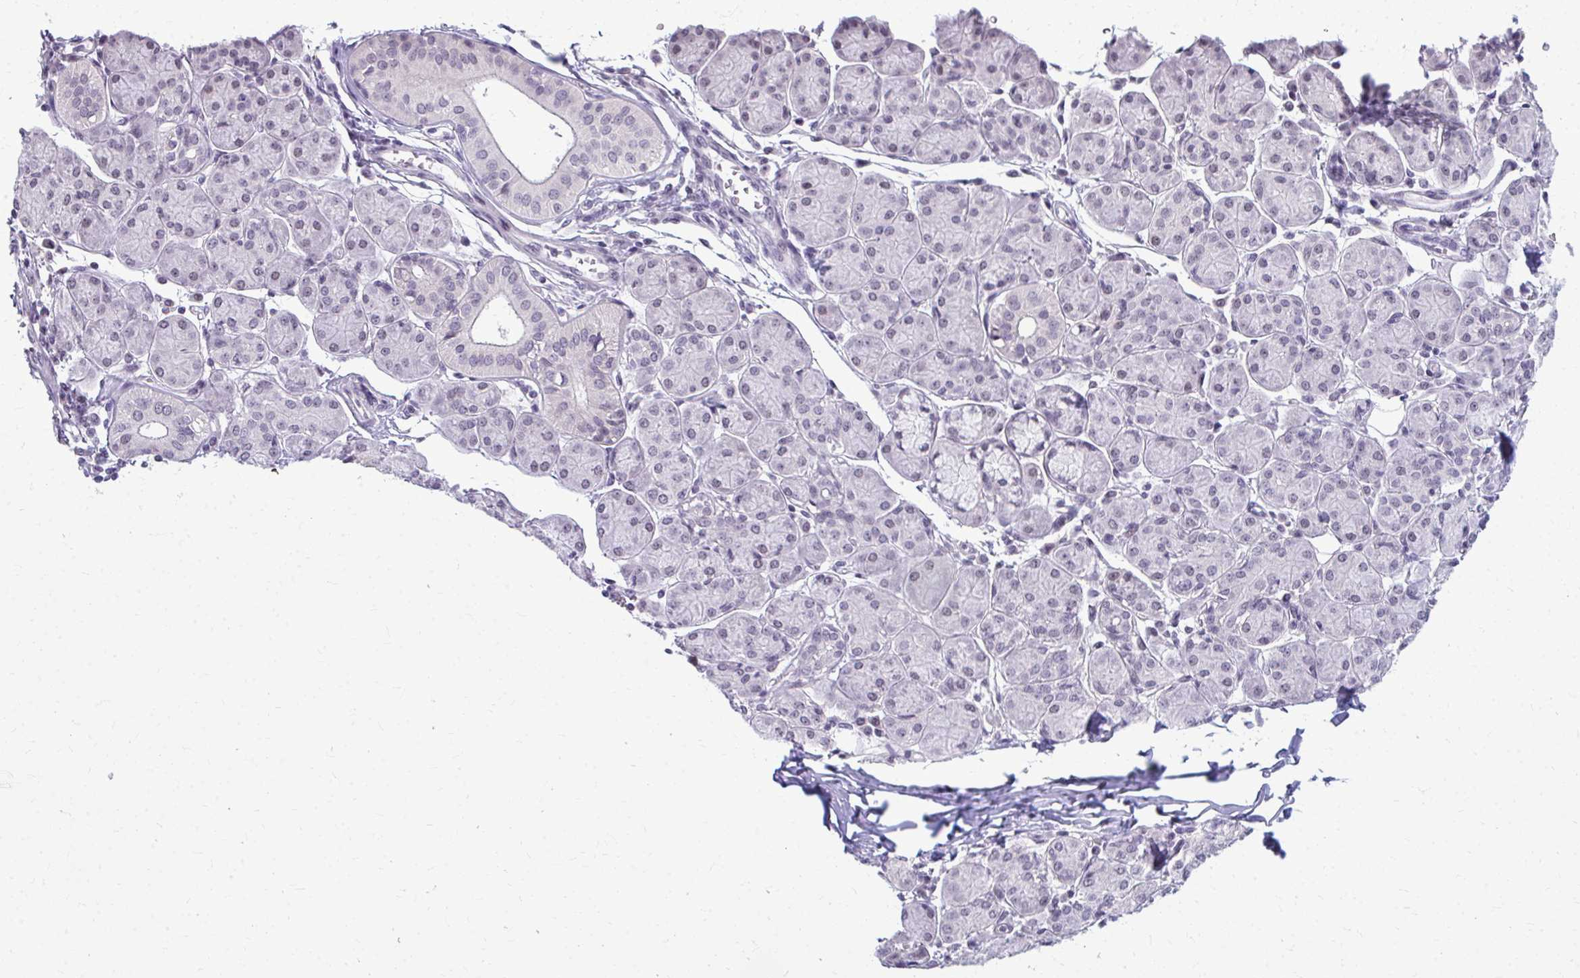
{"staining": {"intensity": "weak", "quantity": "<25%", "location": "nuclear"}, "tissue": "salivary gland", "cell_type": "Glandular cells", "image_type": "normal", "snomed": [{"axis": "morphology", "description": "Normal tissue, NOS"}, {"axis": "morphology", "description": "Inflammation, NOS"}, {"axis": "topography", "description": "Lymph node"}, {"axis": "topography", "description": "Salivary gland"}], "caption": "DAB (3,3'-diaminobenzidine) immunohistochemical staining of unremarkable salivary gland displays no significant positivity in glandular cells. (DAB (3,3'-diaminobenzidine) IHC visualized using brightfield microscopy, high magnification).", "gene": "MAF1", "patient": {"sex": "male", "age": 3}}